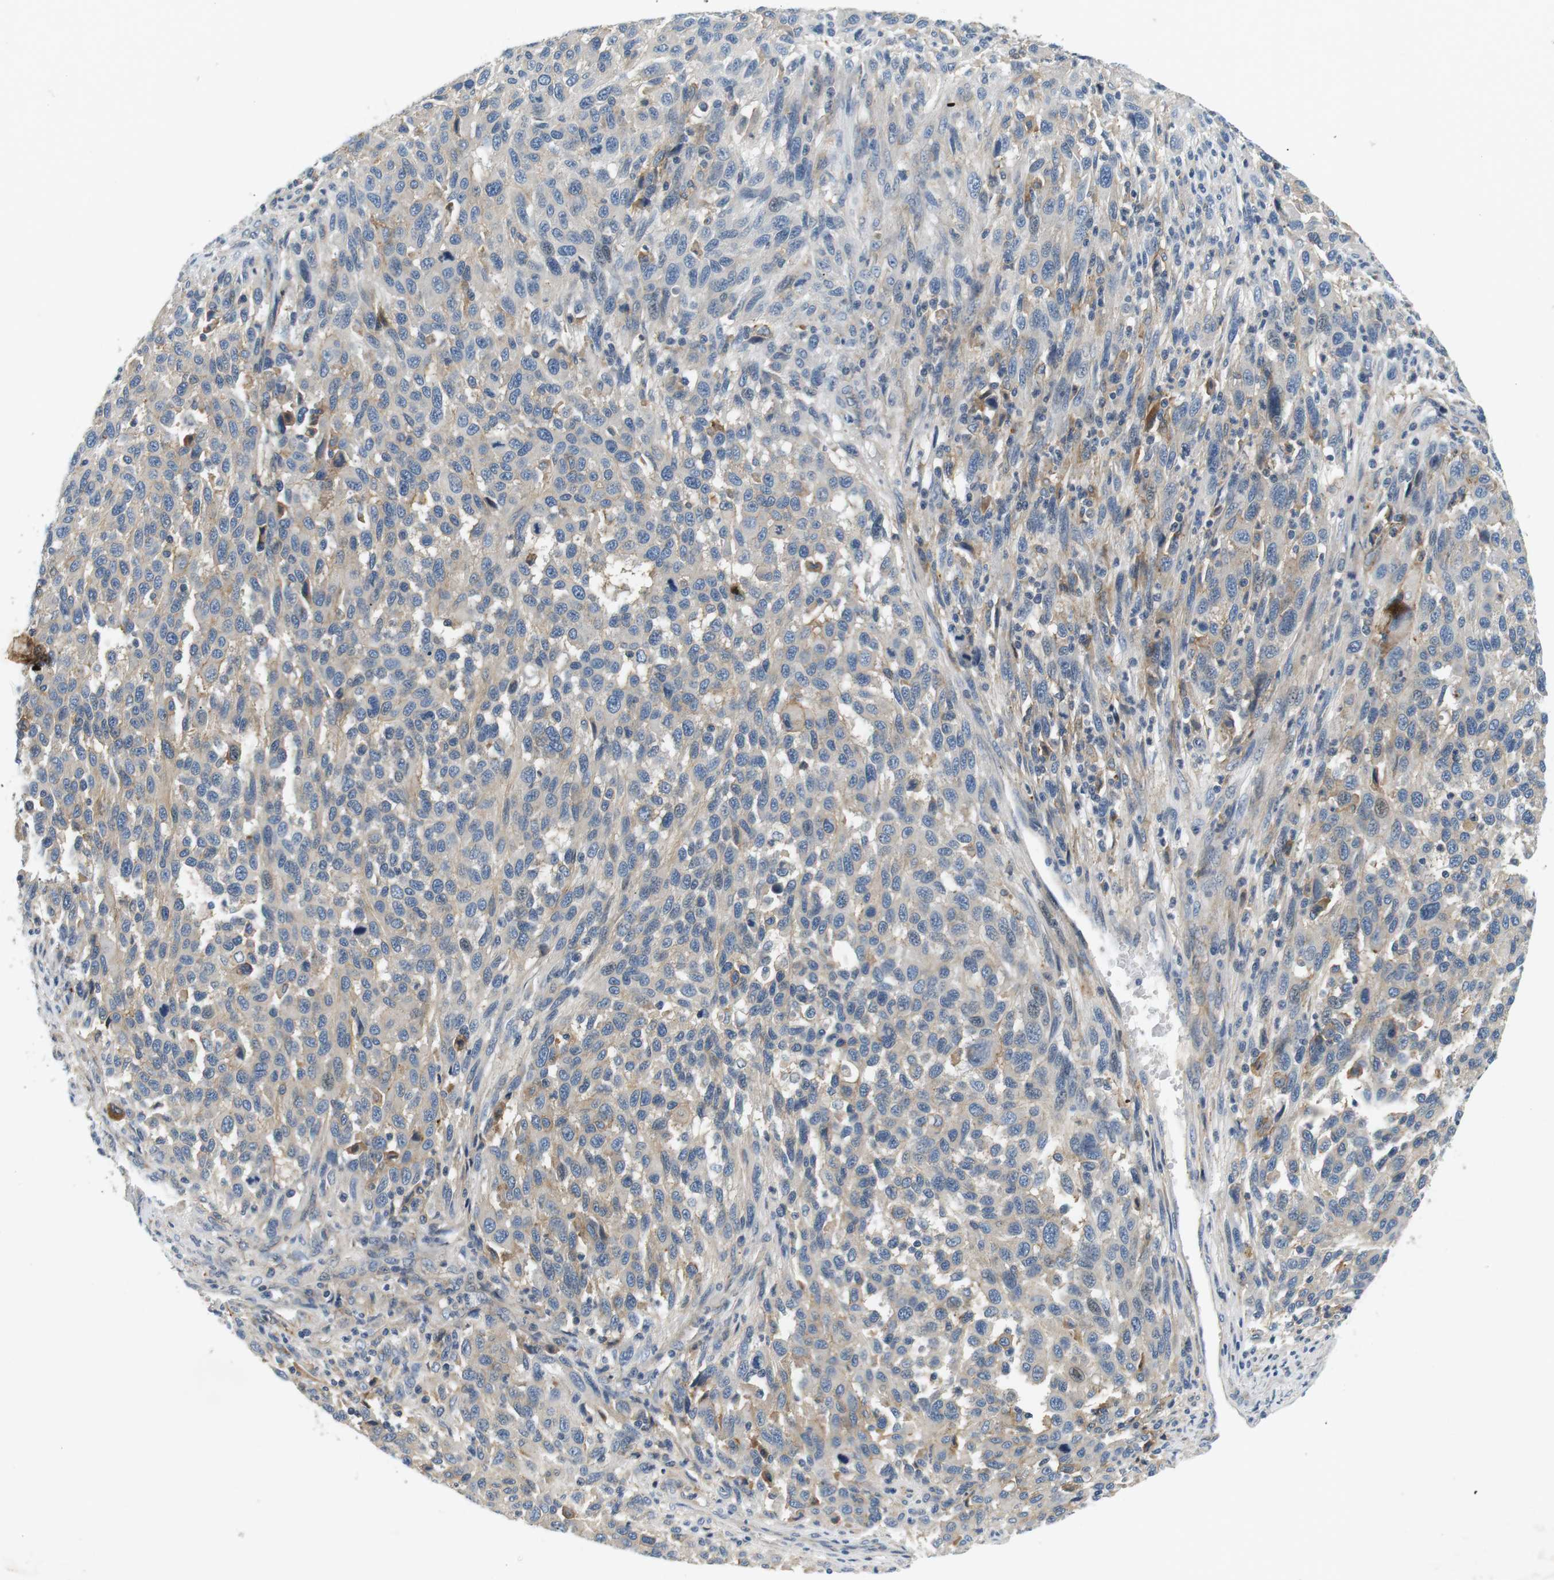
{"staining": {"intensity": "negative", "quantity": "none", "location": "none"}, "tissue": "melanoma", "cell_type": "Tumor cells", "image_type": "cancer", "snomed": [{"axis": "morphology", "description": "Malignant melanoma, Metastatic site"}, {"axis": "topography", "description": "Lymph node"}], "caption": "Immunohistochemical staining of malignant melanoma (metastatic site) shows no significant expression in tumor cells.", "gene": "SLC30A1", "patient": {"sex": "male", "age": 61}}